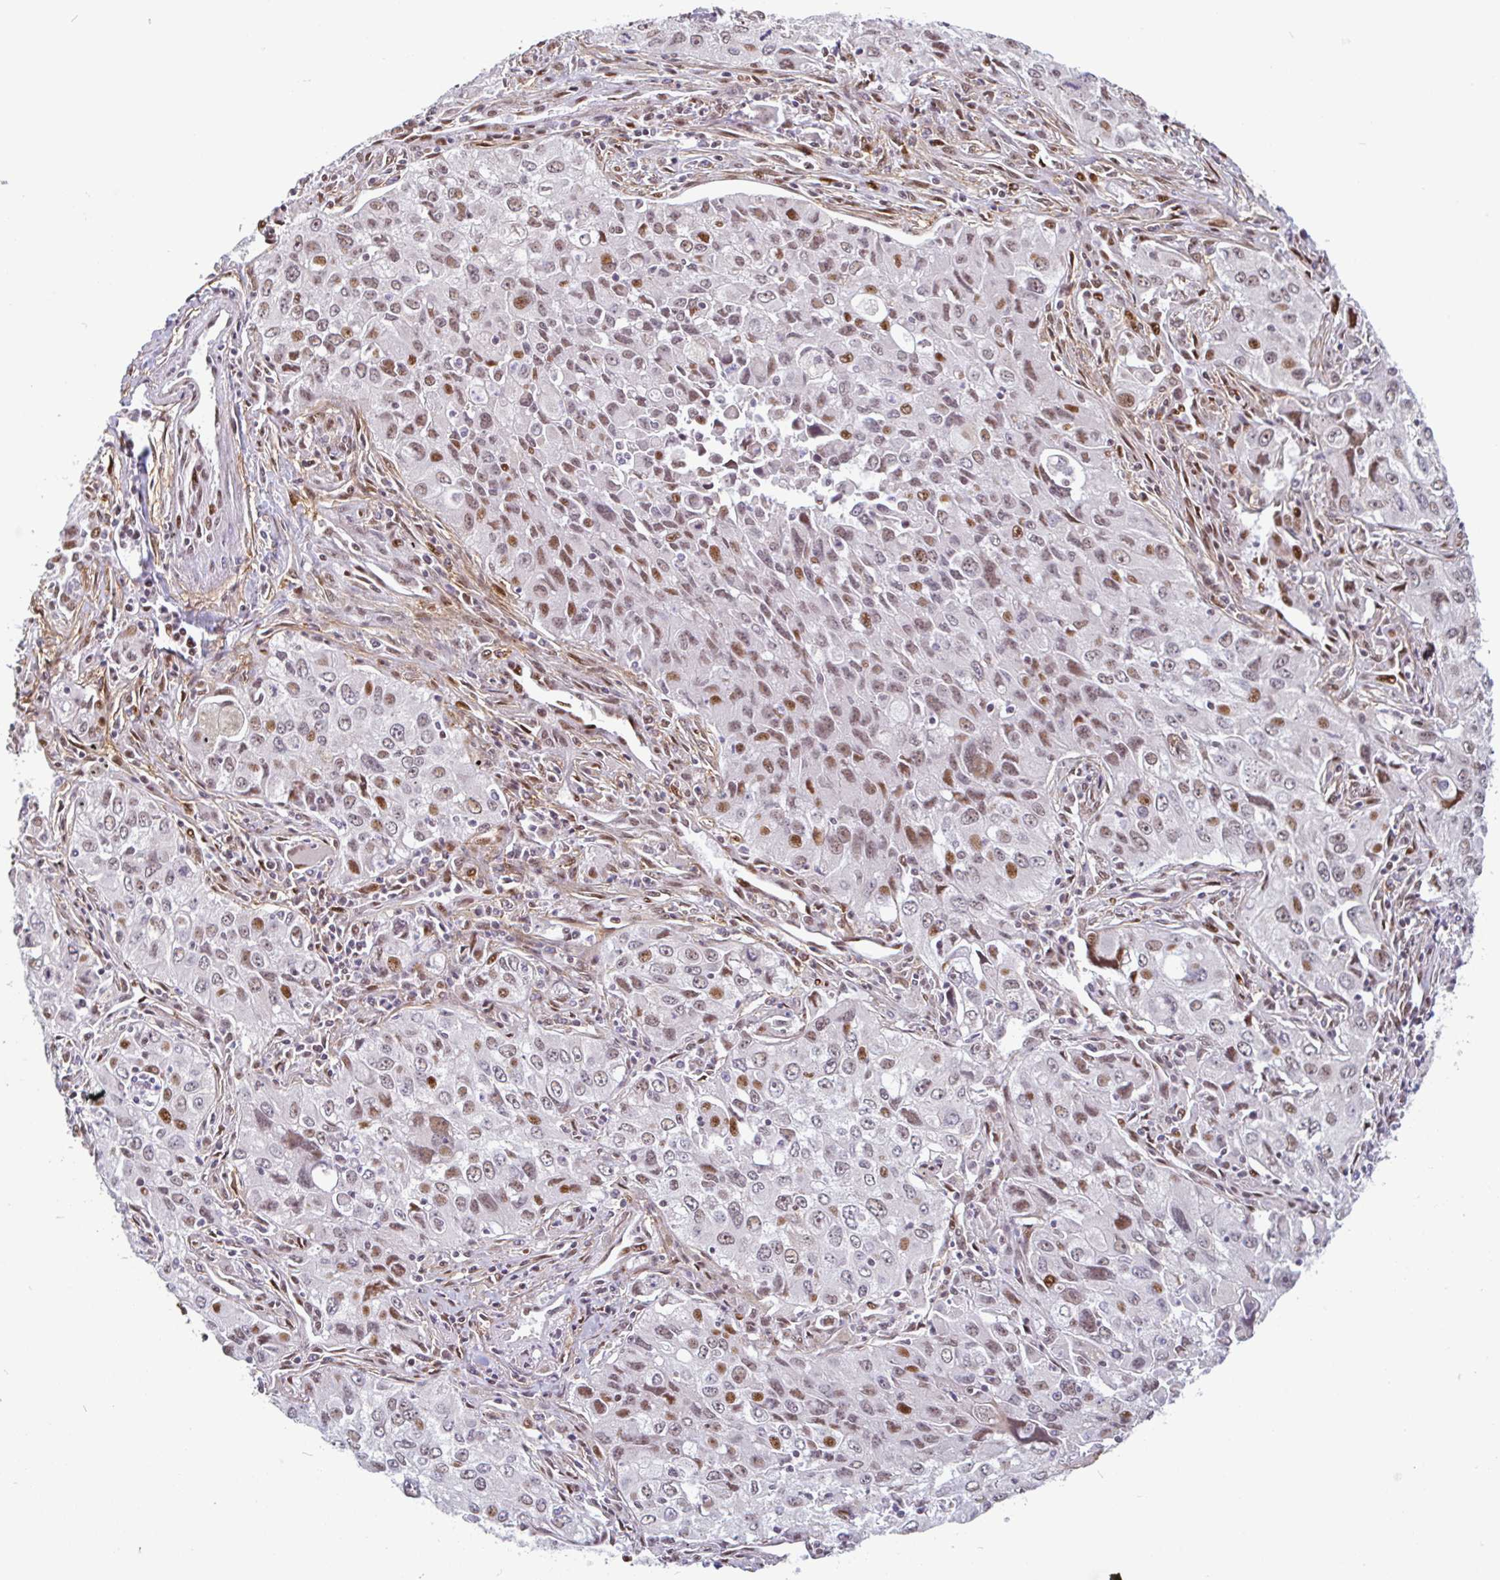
{"staining": {"intensity": "moderate", "quantity": "25%-75%", "location": "nuclear"}, "tissue": "lung cancer", "cell_type": "Tumor cells", "image_type": "cancer", "snomed": [{"axis": "morphology", "description": "Adenocarcinoma, NOS"}, {"axis": "morphology", "description": "Adenocarcinoma, metastatic, NOS"}, {"axis": "topography", "description": "Lymph node"}, {"axis": "topography", "description": "Lung"}], "caption": "DAB (3,3'-diaminobenzidine) immunohistochemical staining of human lung cancer (metastatic adenocarcinoma) reveals moderate nuclear protein staining in approximately 25%-75% of tumor cells.", "gene": "TMEM119", "patient": {"sex": "female", "age": 42}}